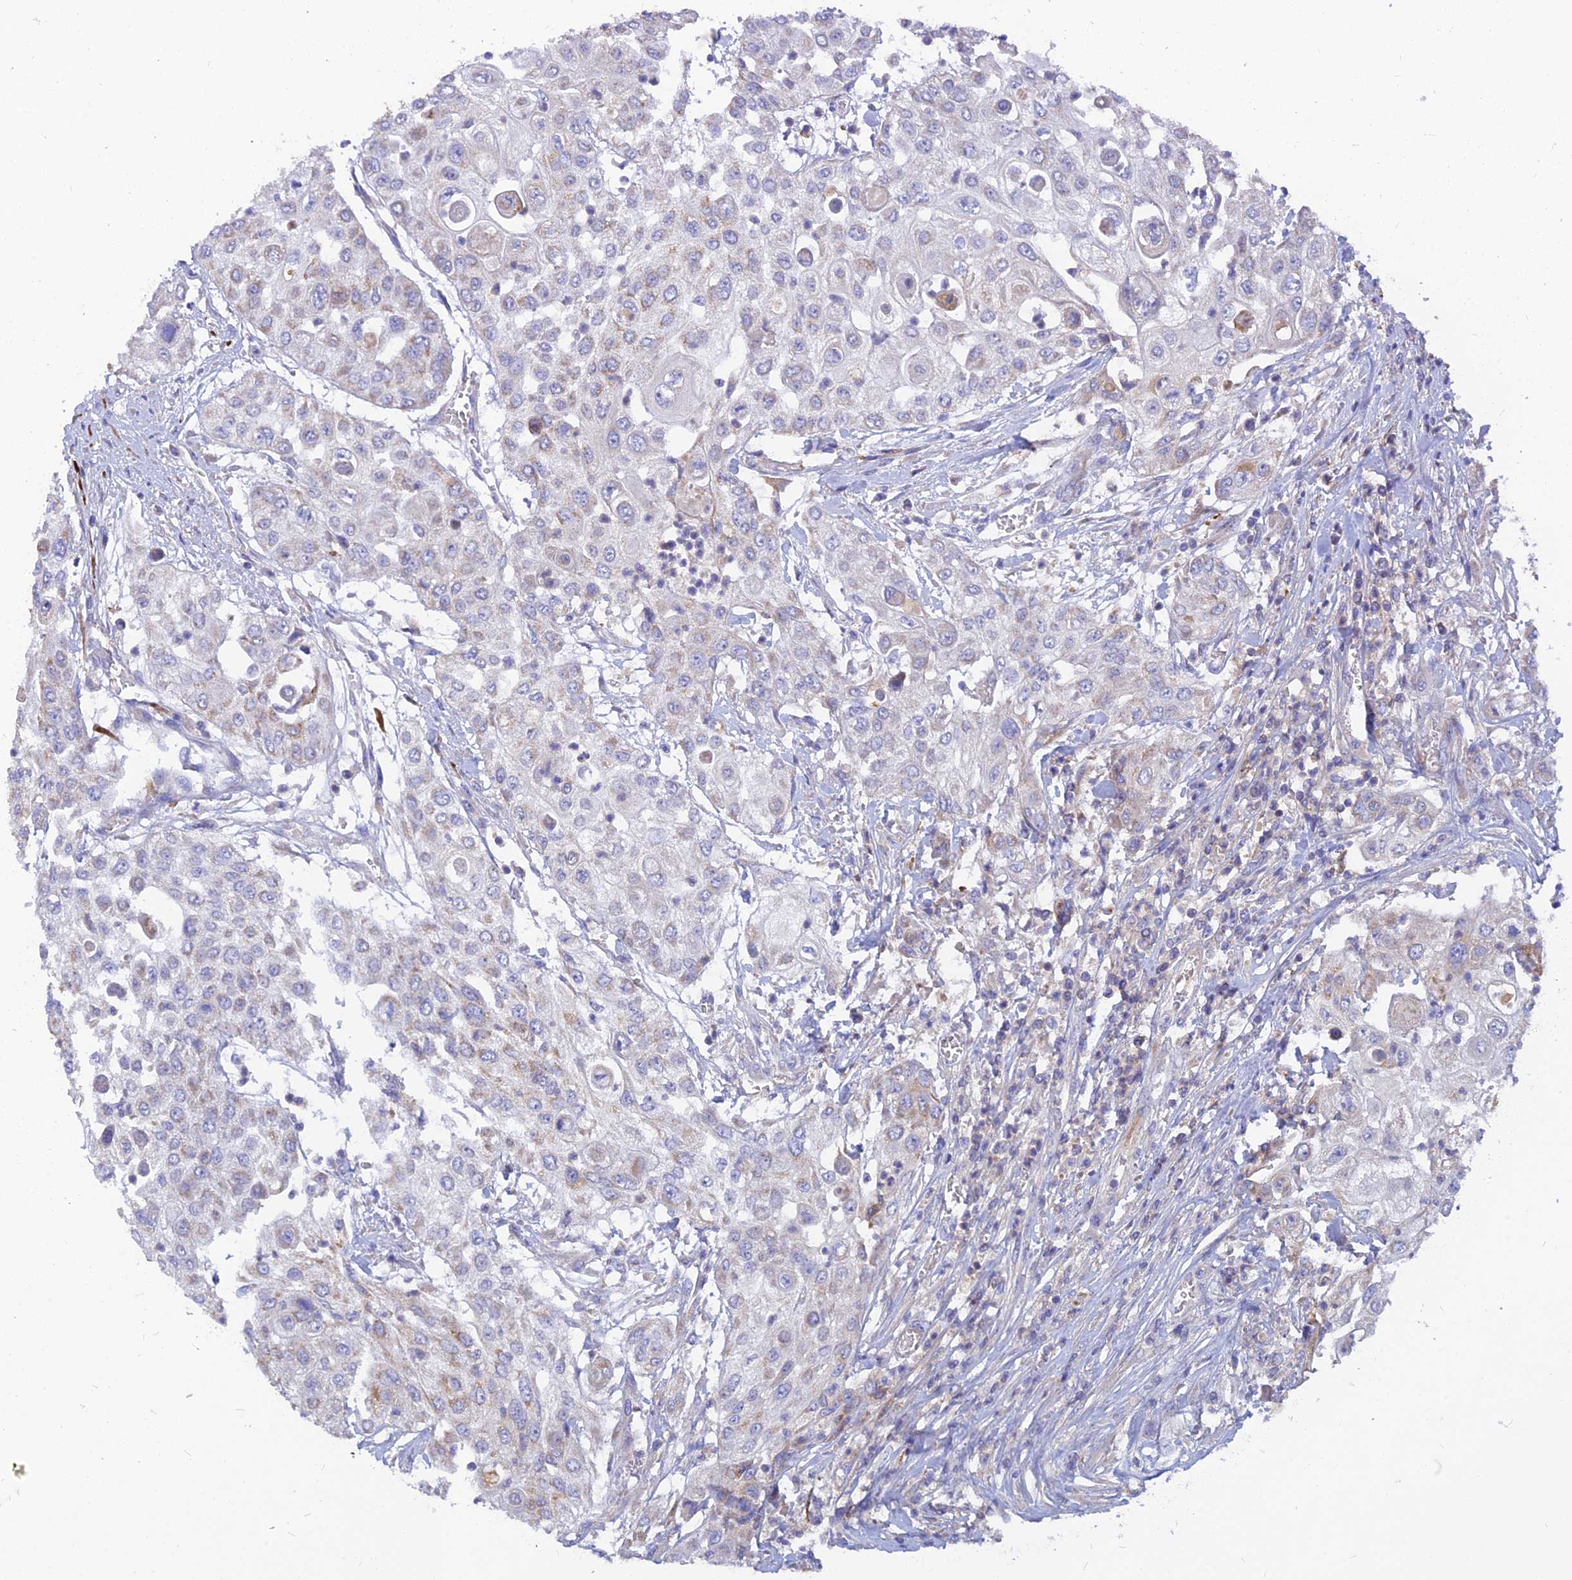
{"staining": {"intensity": "moderate", "quantity": "<25%", "location": "cytoplasmic/membranous"}, "tissue": "urothelial cancer", "cell_type": "Tumor cells", "image_type": "cancer", "snomed": [{"axis": "morphology", "description": "Urothelial carcinoma, High grade"}, {"axis": "topography", "description": "Urinary bladder"}], "caption": "The micrograph displays a brown stain indicating the presence of a protein in the cytoplasmic/membranous of tumor cells in urothelial carcinoma (high-grade).", "gene": "CACNA1B", "patient": {"sex": "female", "age": 79}}